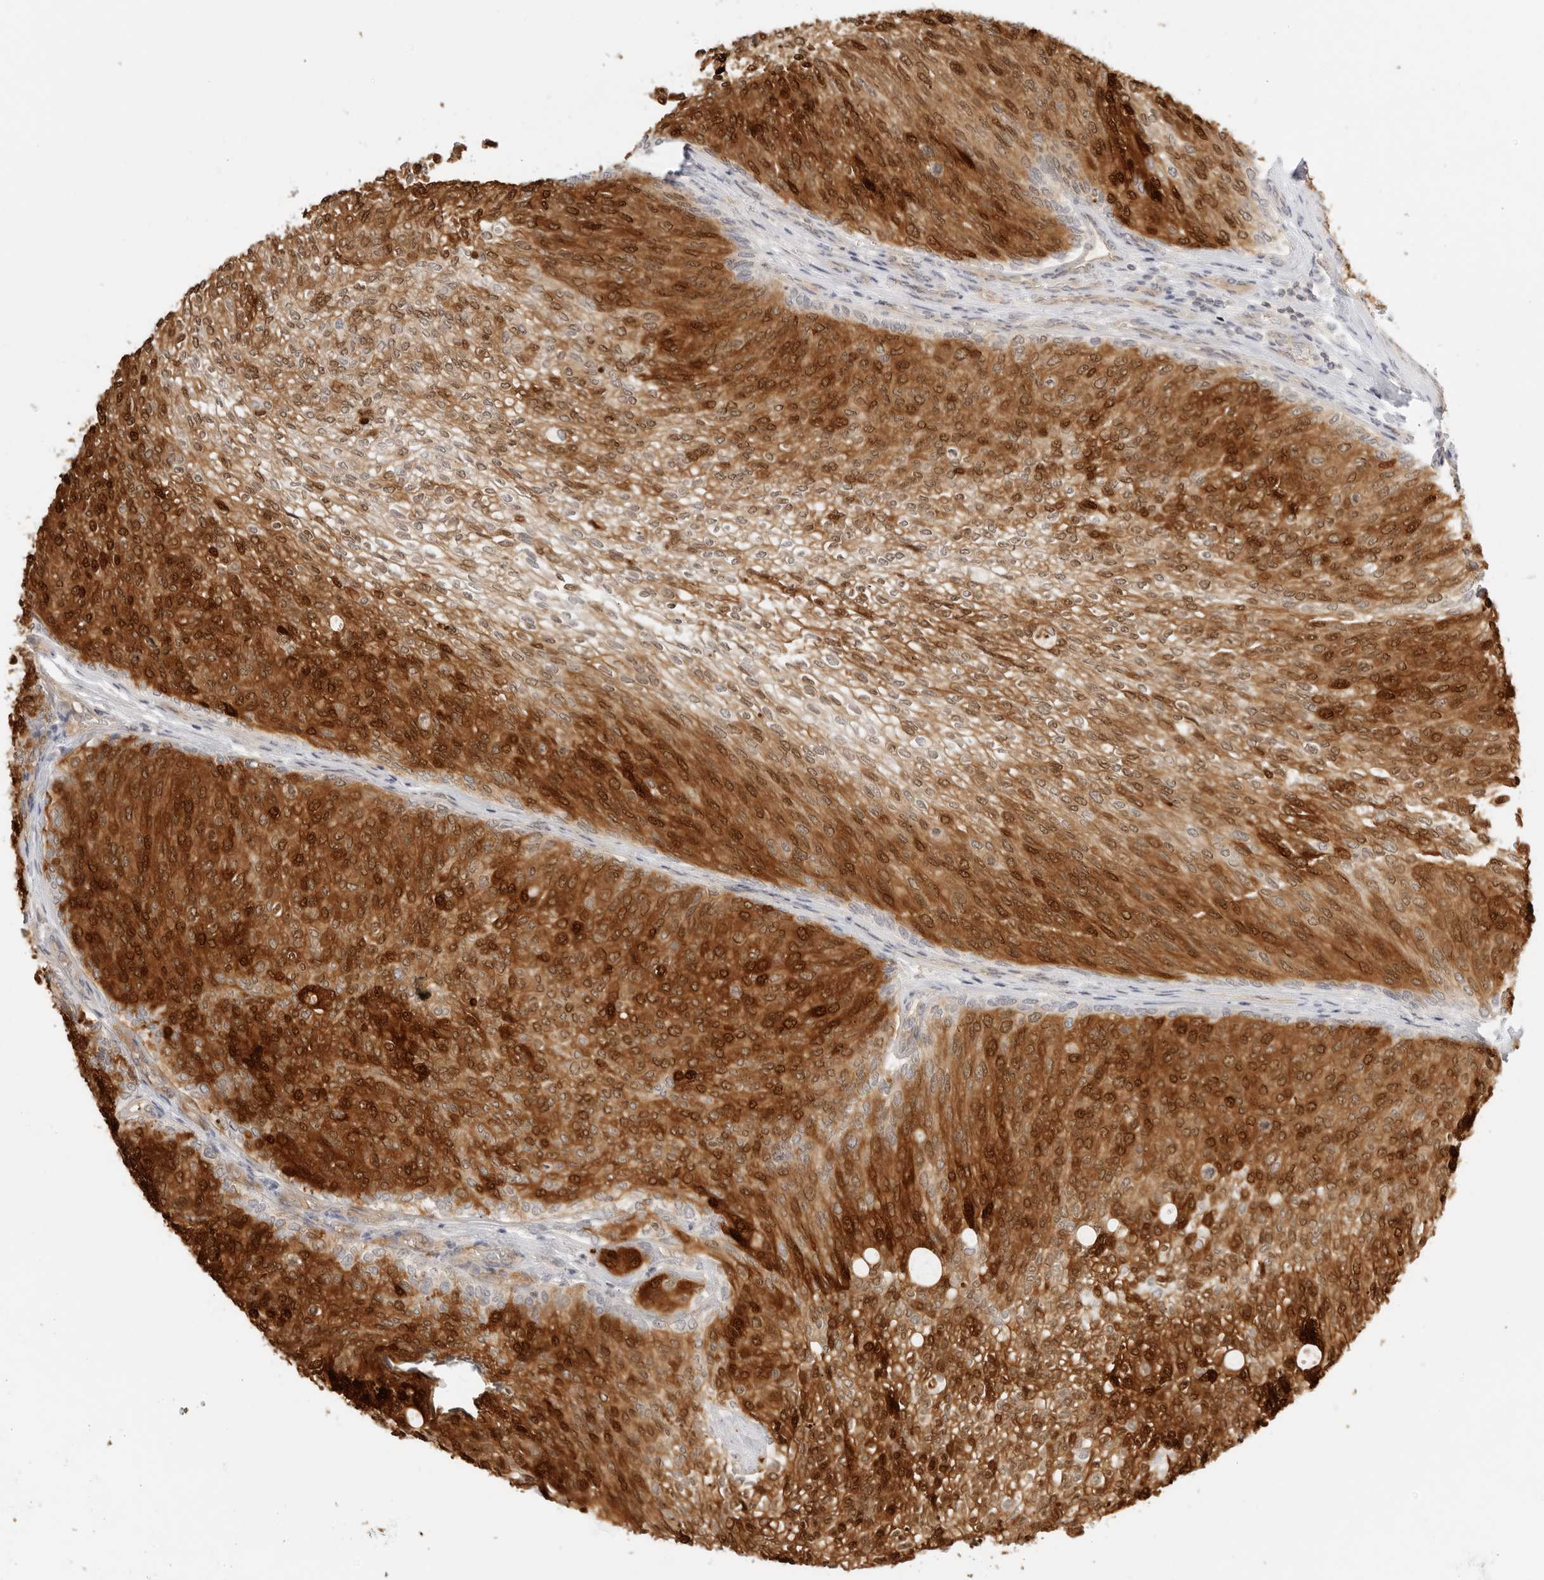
{"staining": {"intensity": "strong", "quantity": ">75%", "location": "cytoplasmic/membranous,nuclear"}, "tissue": "urothelial cancer", "cell_type": "Tumor cells", "image_type": "cancer", "snomed": [{"axis": "morphology", "description": "Urothelial carcinoma, Low grade"}, {"axis": "topography", "description": "Urinary bladder"}], "caption": "Protein expression analysis of human urothelial carcinoma (low-grade) reveals strong cytoplasmic/membranous and nuclear positivity in about >75% of tumor cells.", "gene": "OSCP1", "patient": {"sex": "female", "age": 79}}